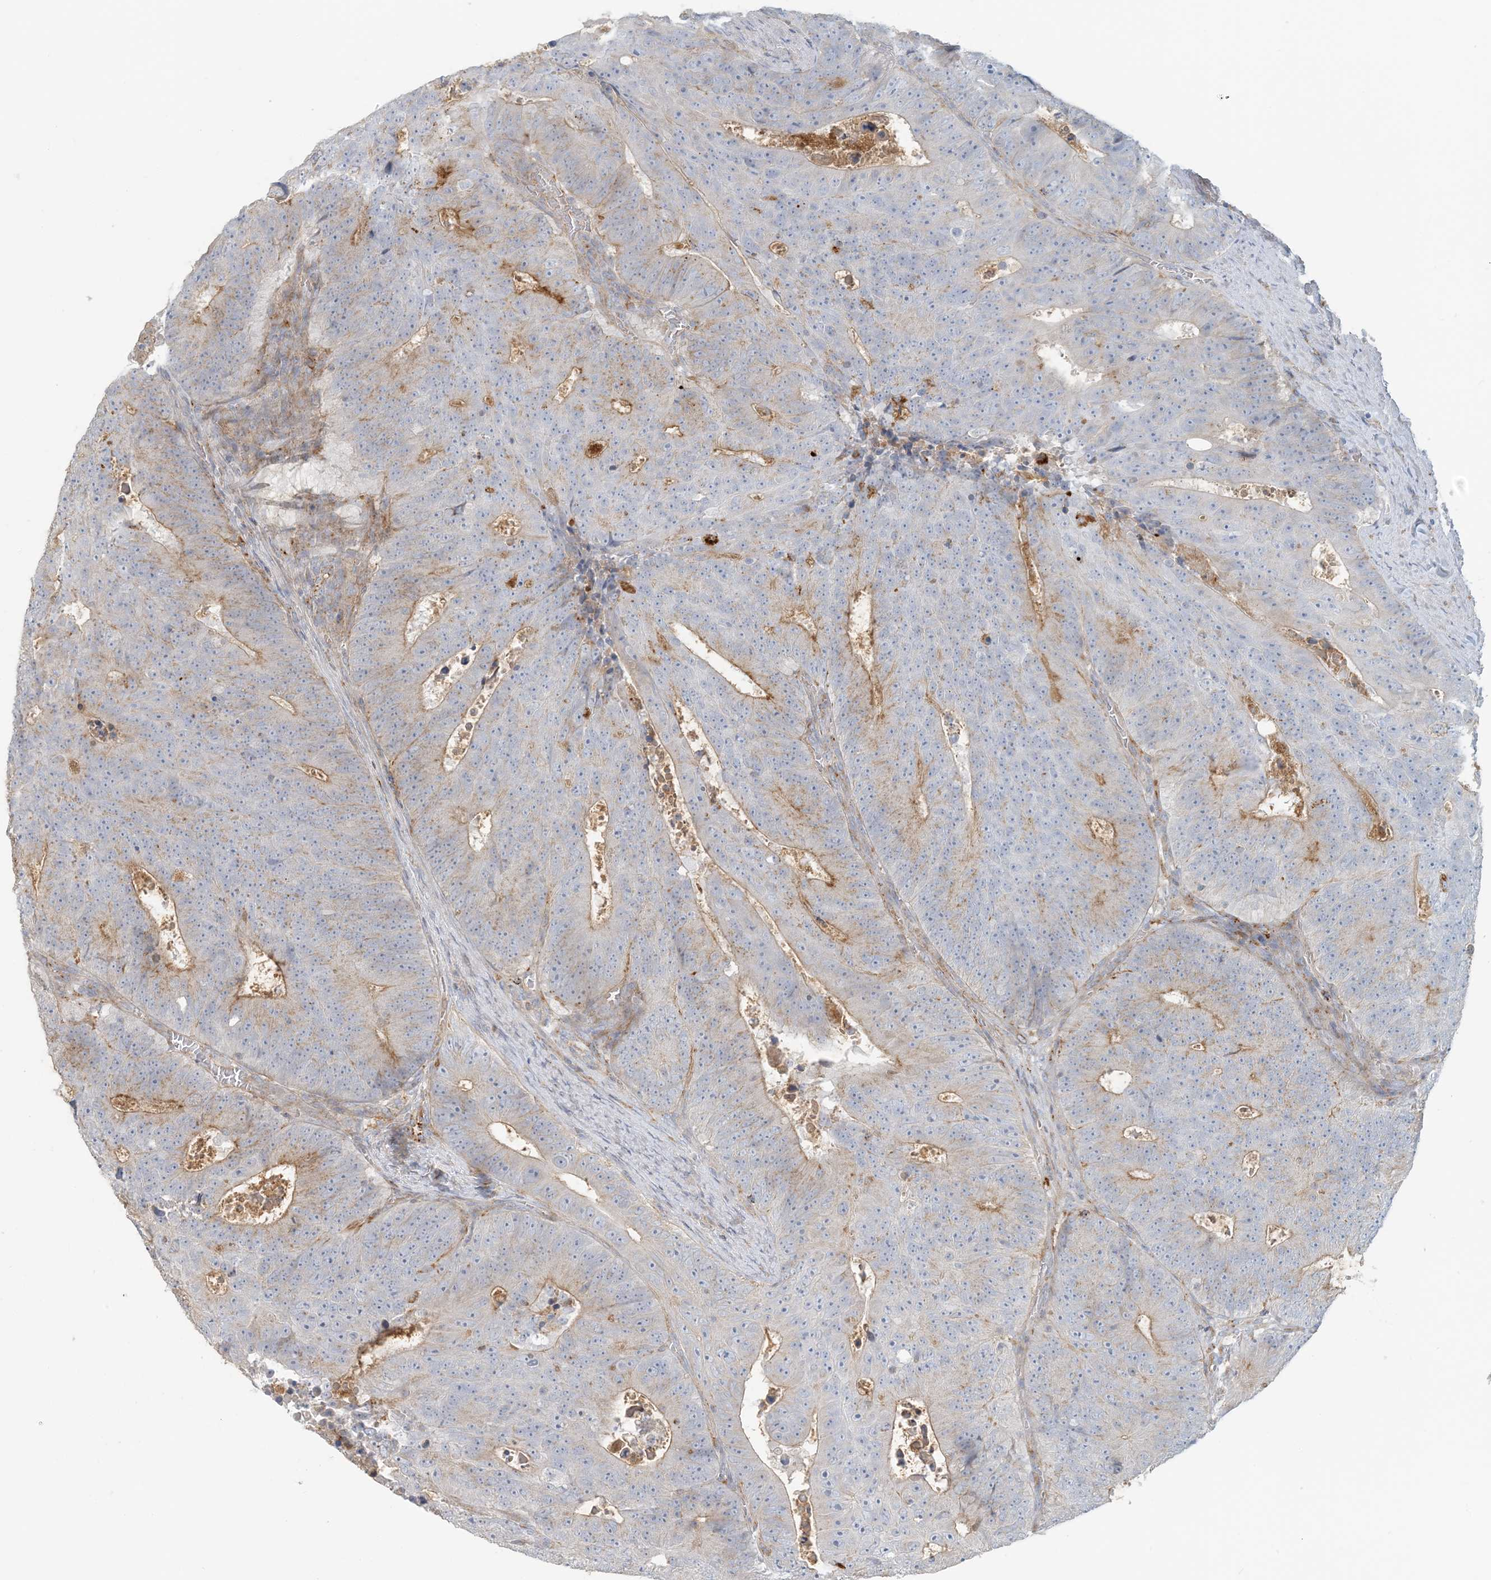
{"staining": {"intensity": "moderate", "quantity": "<25%", "location": "cytoplasmic/membranous"}, "tissue": "colorectal cancer", "cell_type": "Tumor cells", "image_type": "cancer", "snomed": [{"axis": "morphology", "description": "Adenocarcinoma, NOS"}, {"axis": "topography", "description": "Colon"}], "caption": "High-magnification brightfield microscopy of adenocarcinoma (colorectal) stained with DAB (brown) and counterstained with hematoxylin (blue). tumor cells exhibit moderate cytoplasmic/membranous positivity is seen in about<25% of cells.", "gene": "SPPL2A", "patient": {"sex": "male", "age": 87}}